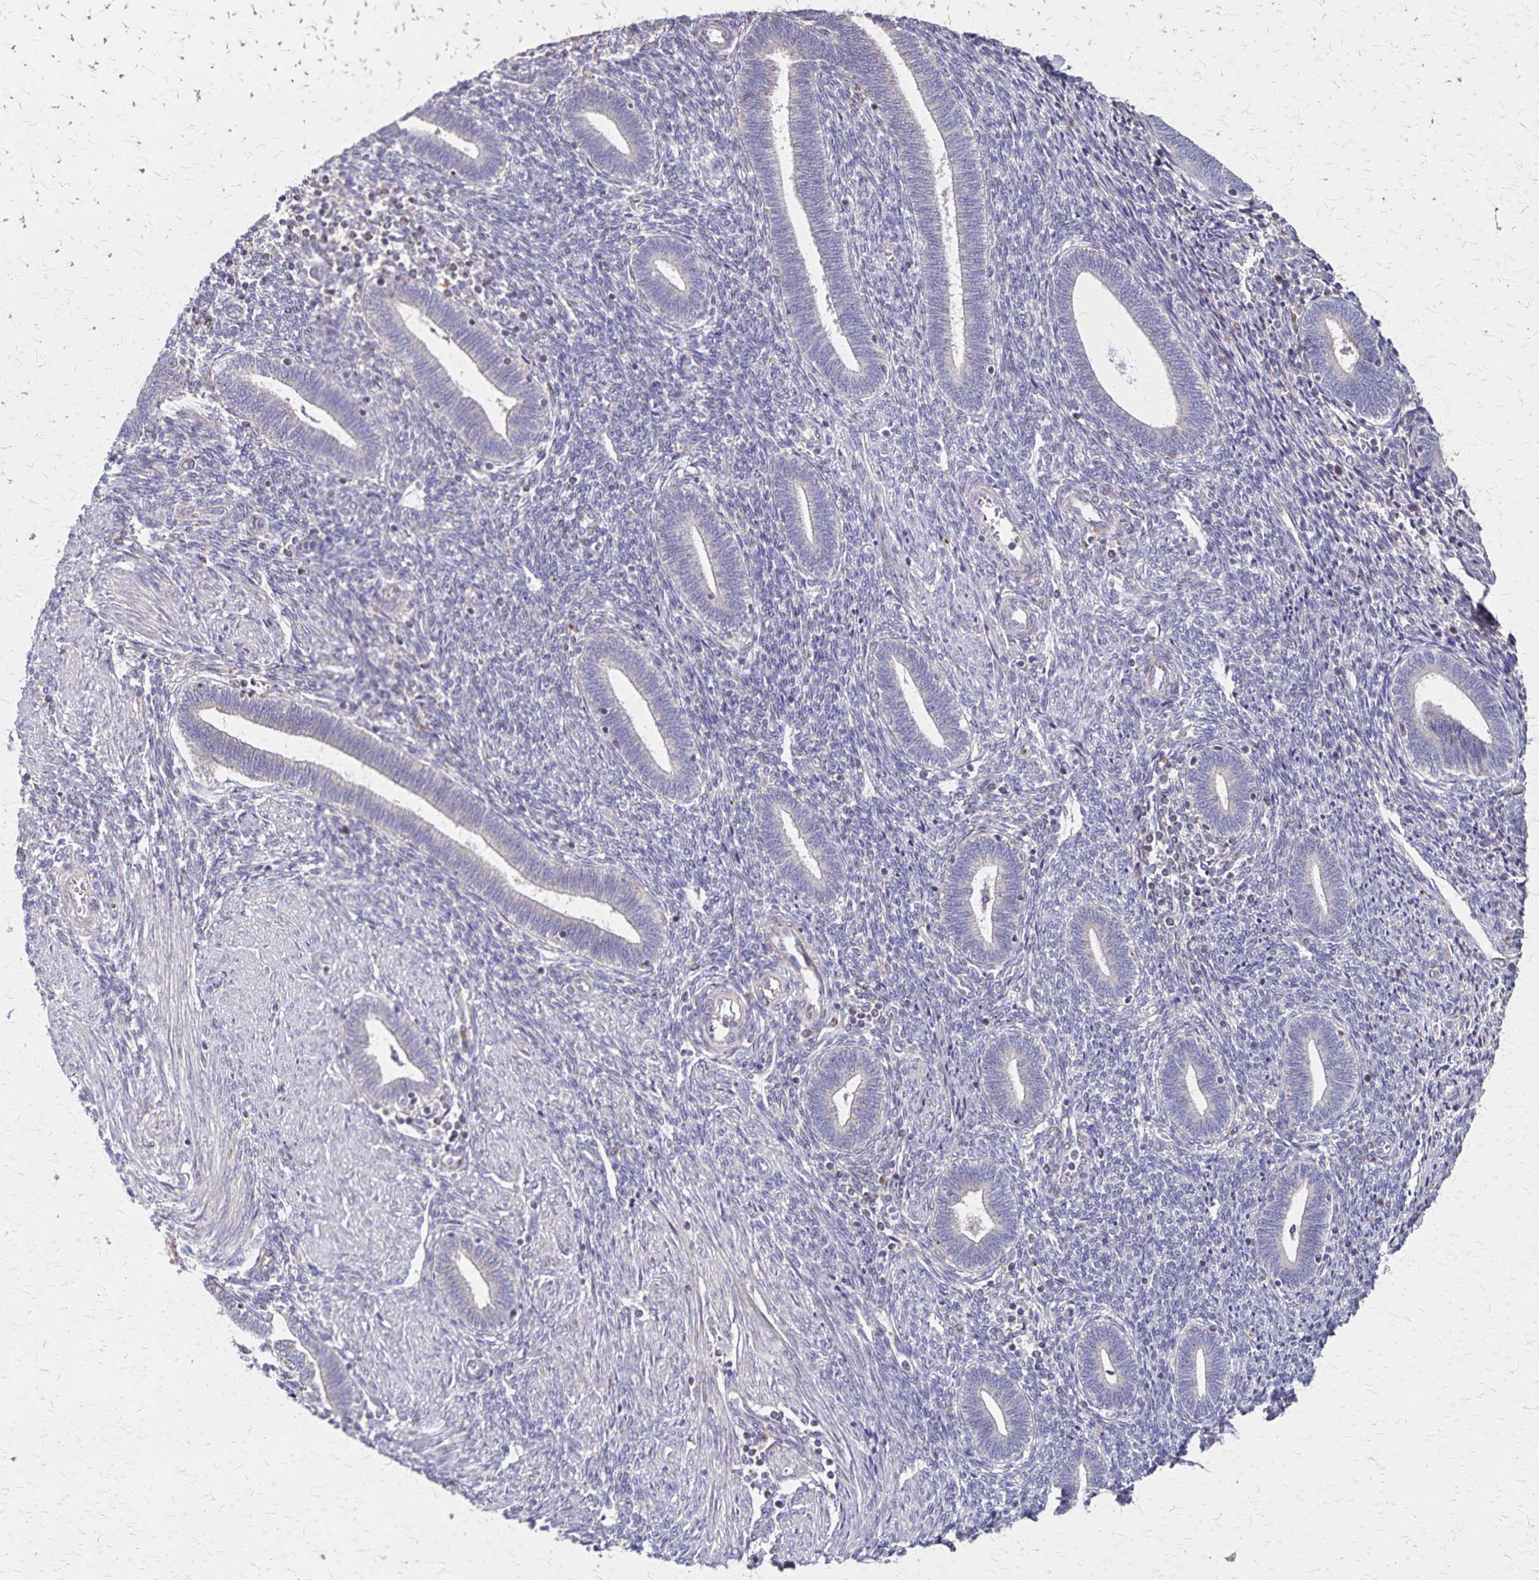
{"staining": {"intensity": "moderate", "quantity": "25%-75%", "location": "cytoplasmic/membranous"}, "tissue": "endometrium", "cell_type": "Cells in endometrial stroma", "image_type": "normal", "snomed": [{"axis": "morphology", "description": "Normal tissue, NOS"}, {"axis": "topography", "description": "Endometrium"}], "caption": "Immunohistochemical staining of normal endometrium displays 25%-75% levels of moderate cytoplasmic/membranous protein staining in approximately 25%-75% of cells in endometrial stroma. The staining was performed using DAB to visualize the protein expression in brown, while the nuclei were stained in blue with hematoxylin (Magnification: 20x).", "gene": "NFS1", "patient": {"sex": "female", "age": 42}}